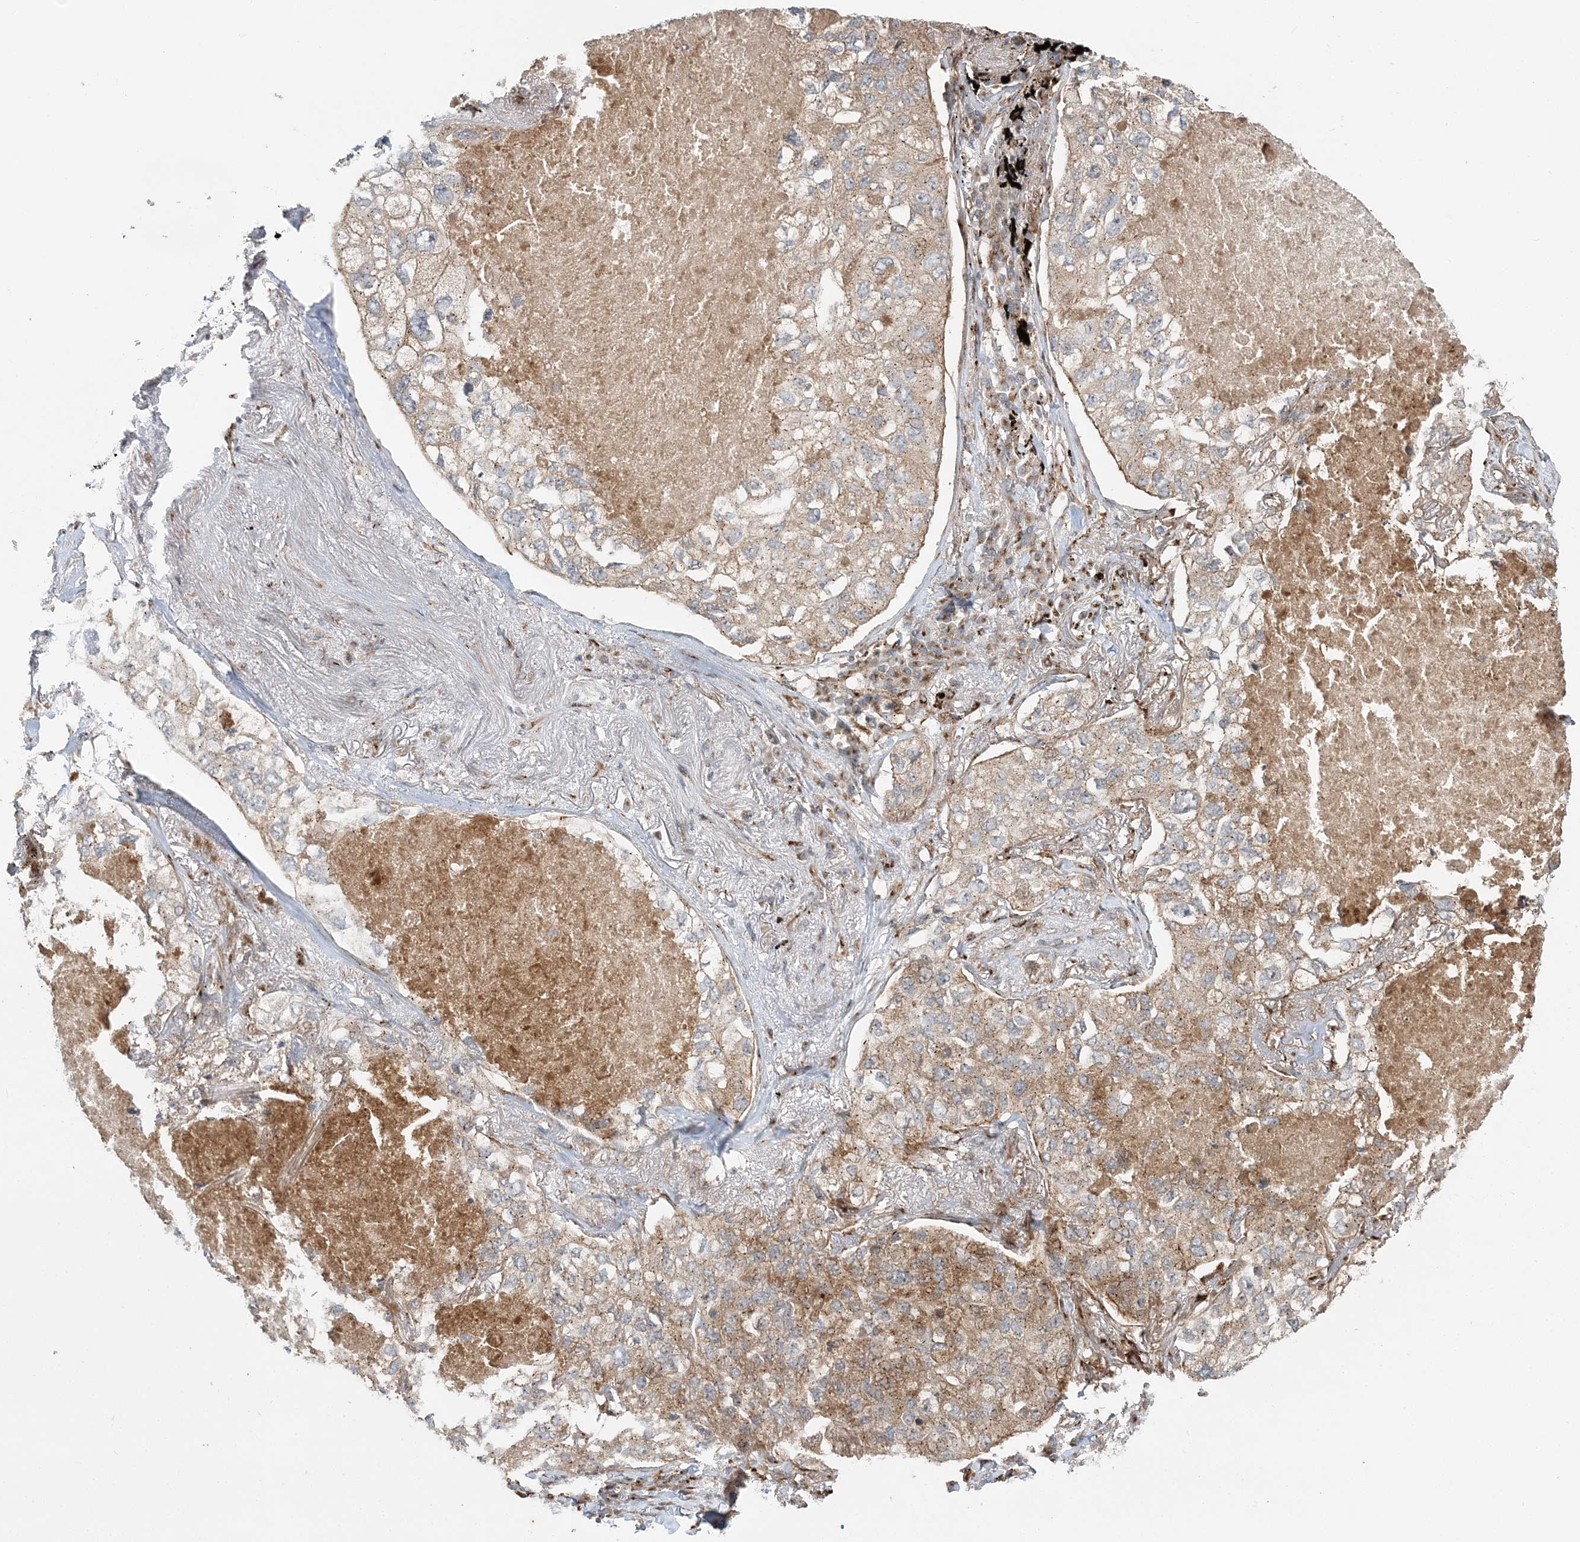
{"staining": {"intensity": "weak", "quantity": ">75%", "location": "cytoplasmic/membranous"}, "tissue": "lung cancer", "cell_type": "Tumor cells", "image_type": "cancer", "snomed": [{"axis": "morphology", "description": "Adenocarcinoma, NOS"}, {"axis": "topography", "description": "Lung"}], "caption": "A brown stain shows weak cytoplasmic/membranous expression of a protein in adenocarcinoma (lung) tumor cells.", "gene": "ABCC3", "patient": {"sex": "male", "age": 65}}